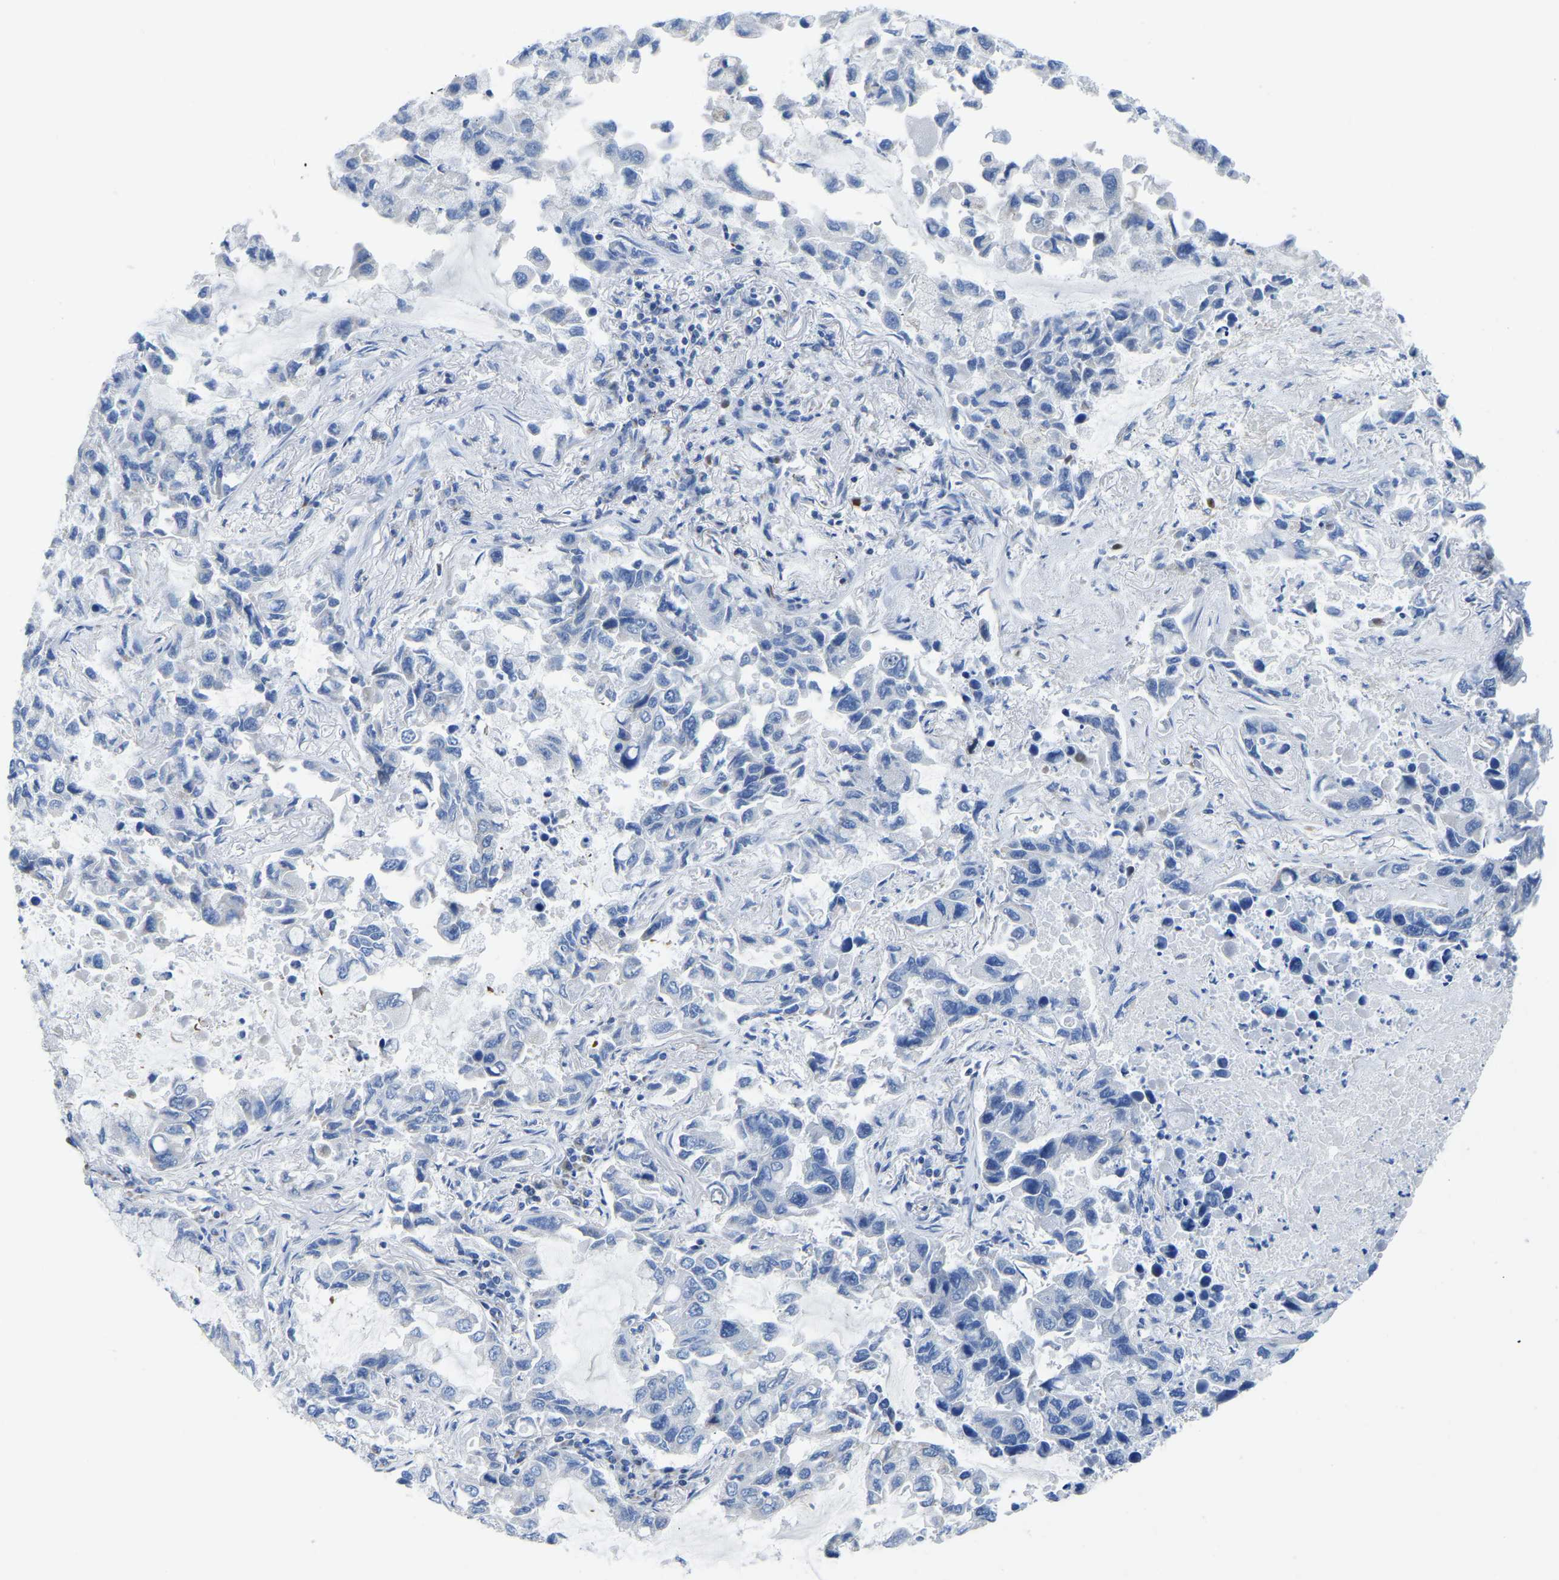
{"staining": {"intensity": "negative", "quantity": "none", "location": "none"}, "tissue": "lung cancer", "cell_type": "Tumor cells", "image_type": "cancer", "snomed": [{"axis": "morphology", "description": "Adenocarcinoma, NOS"}, {"axis": "topography", "description": "Lung"}], "caption": "Tumor cells are negative for protein expression in human lung adenocarcinoma. (IHC, brightfield microscopy, high magnification).", "gene": "ETFA", "patient": {"sex": "male", "age": 64}}